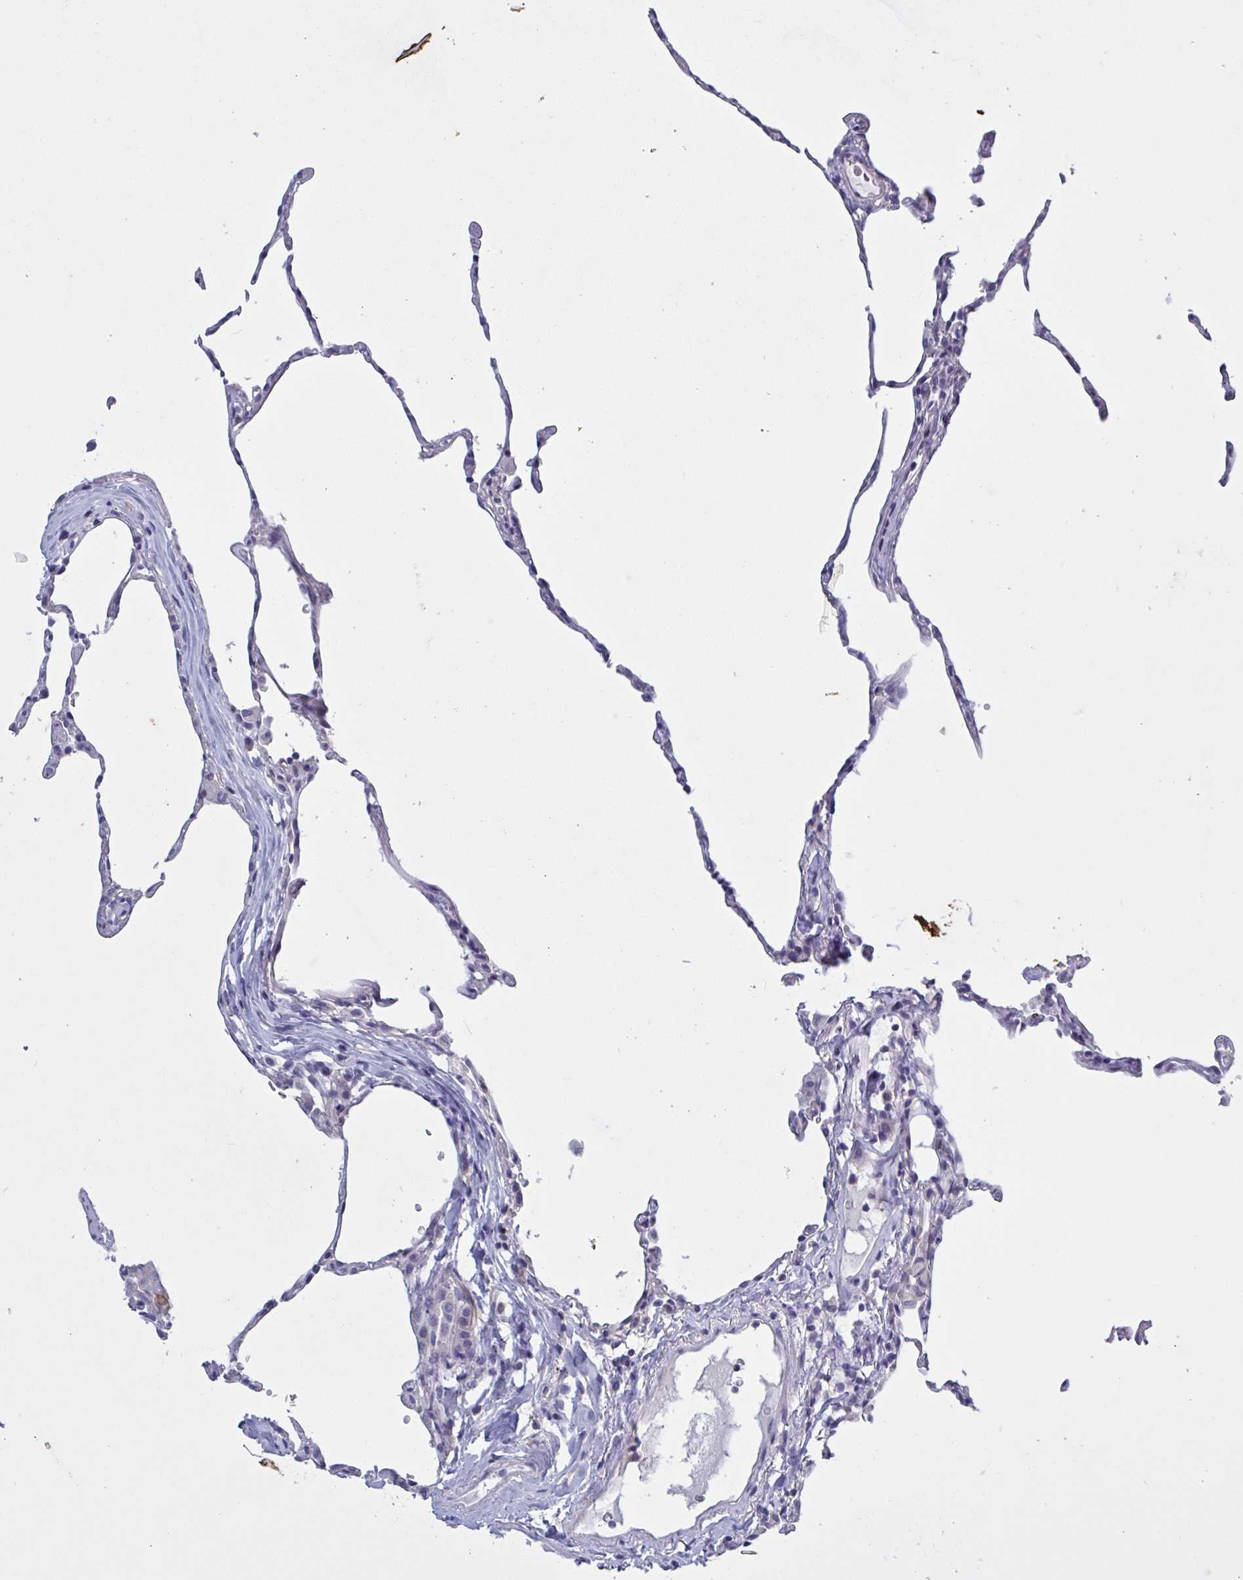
{"staining": {"intensity": "negative", "quantity": "none", "location": "none"}, "tissue": "lung", "cell_type": "Alveolar cells", "image_type": "normal", "snomed": [{"axis": "morphology", "description": "Normal tissue, NOS"}, {"axis": "topography", "description": "Lung"}], "caption": "High power microscopy photomicrograph of an immunohistochemistry histopathology image of normal lung, revealing no significant expression in alveolar cells.", "gene": "ST14", "patient": {"sex": "female", "age": 57}}